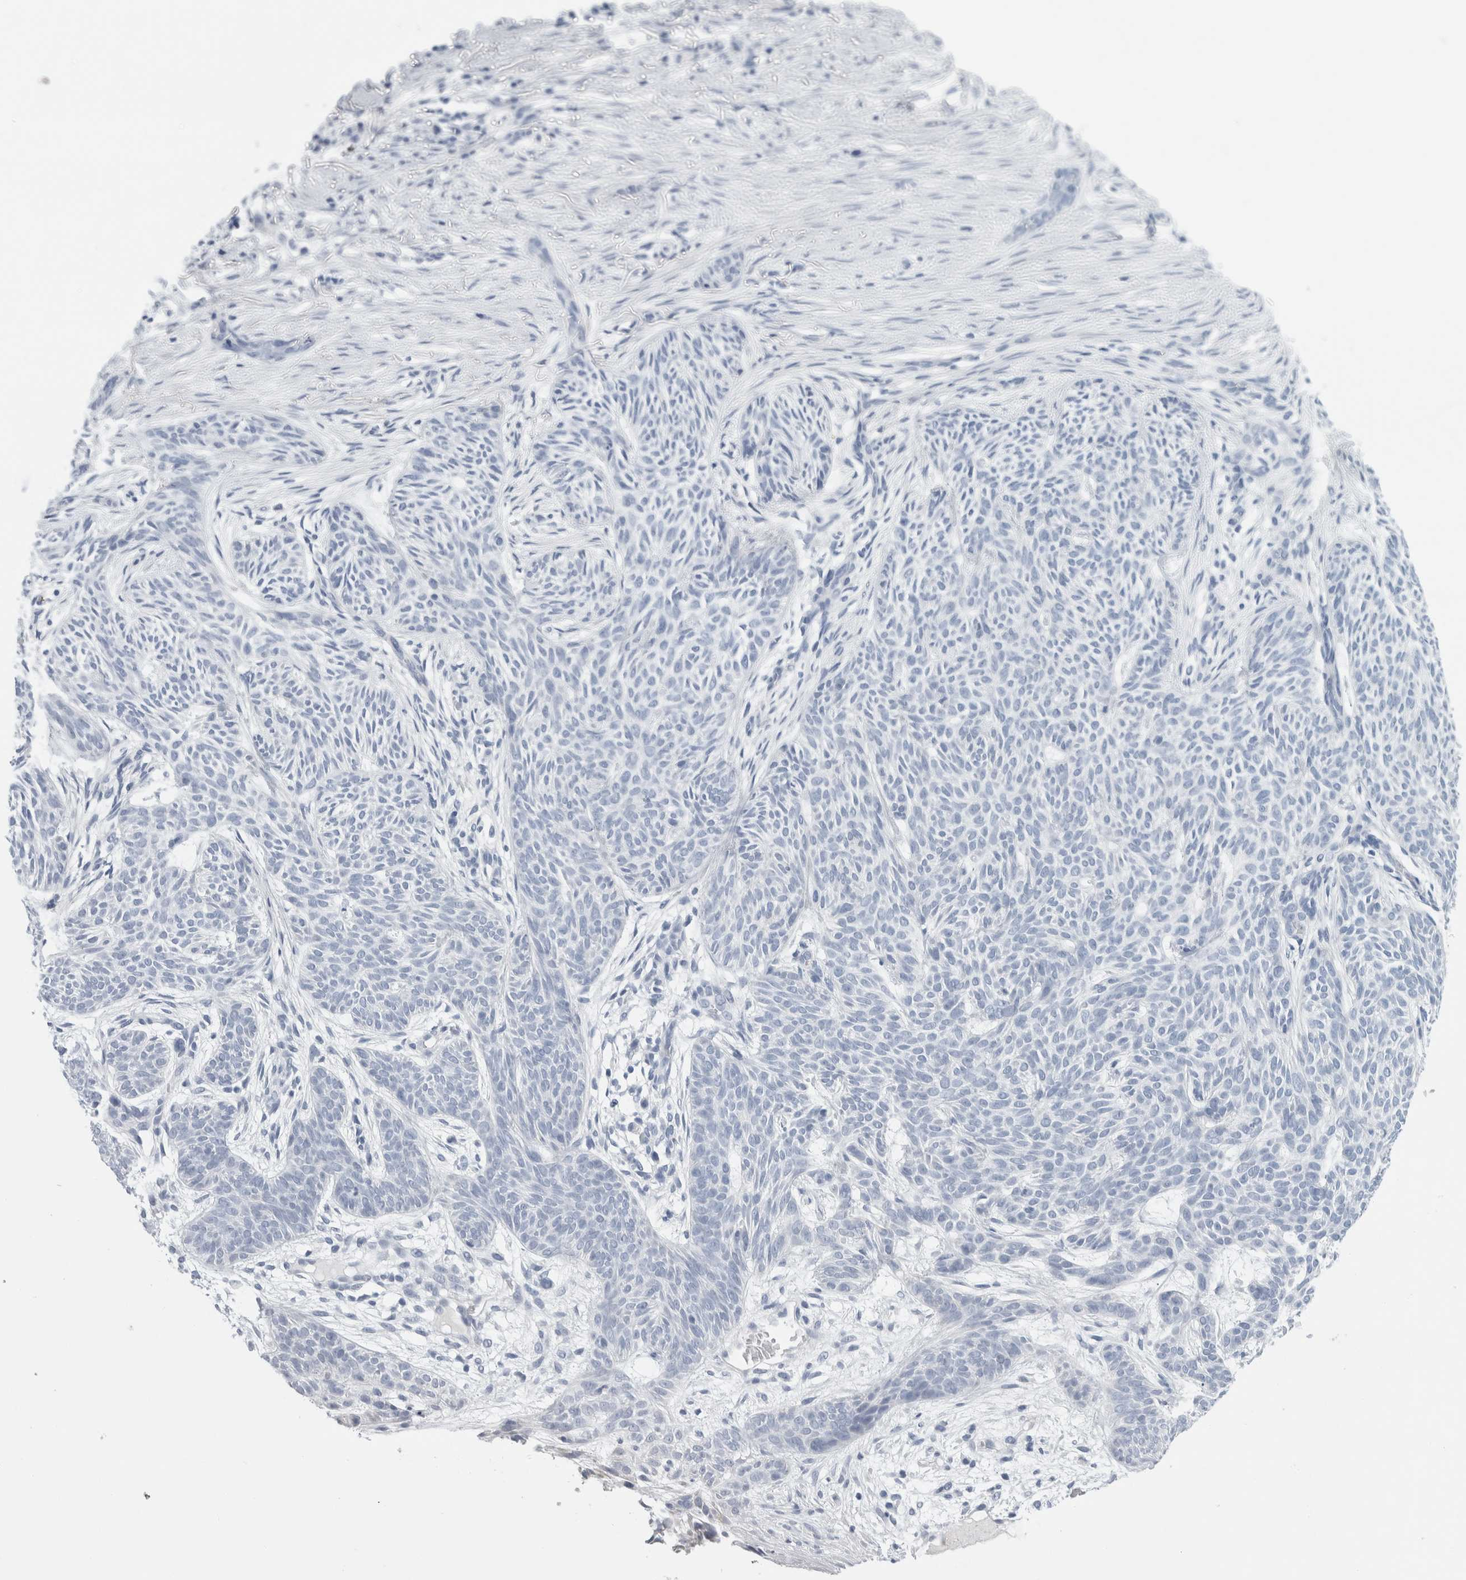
{"staining": {"intensity": "negative", "quantity": "none", "location": "none"}, "tissue": "skin cancer", "cell_type": "Tumor cells", "image_type": "cancer", "snomed": [{"axis": "morphology", "description": "Basal cell carcinoma"}, {"axis": "topography", "description": "Skin"}], "caption": "Immunohistochemistry (IHC) photomicrograph of human skin cancer (basal cell carcinoma) stained for a protein (brown), which displays no positivity in tumor cells. The staining is performed using DAB brown chromogen with nuclei counter-stained in using hematoxylin.", "gene": "RPH3AL", "patient": {"sex": "female", "age": 59}}